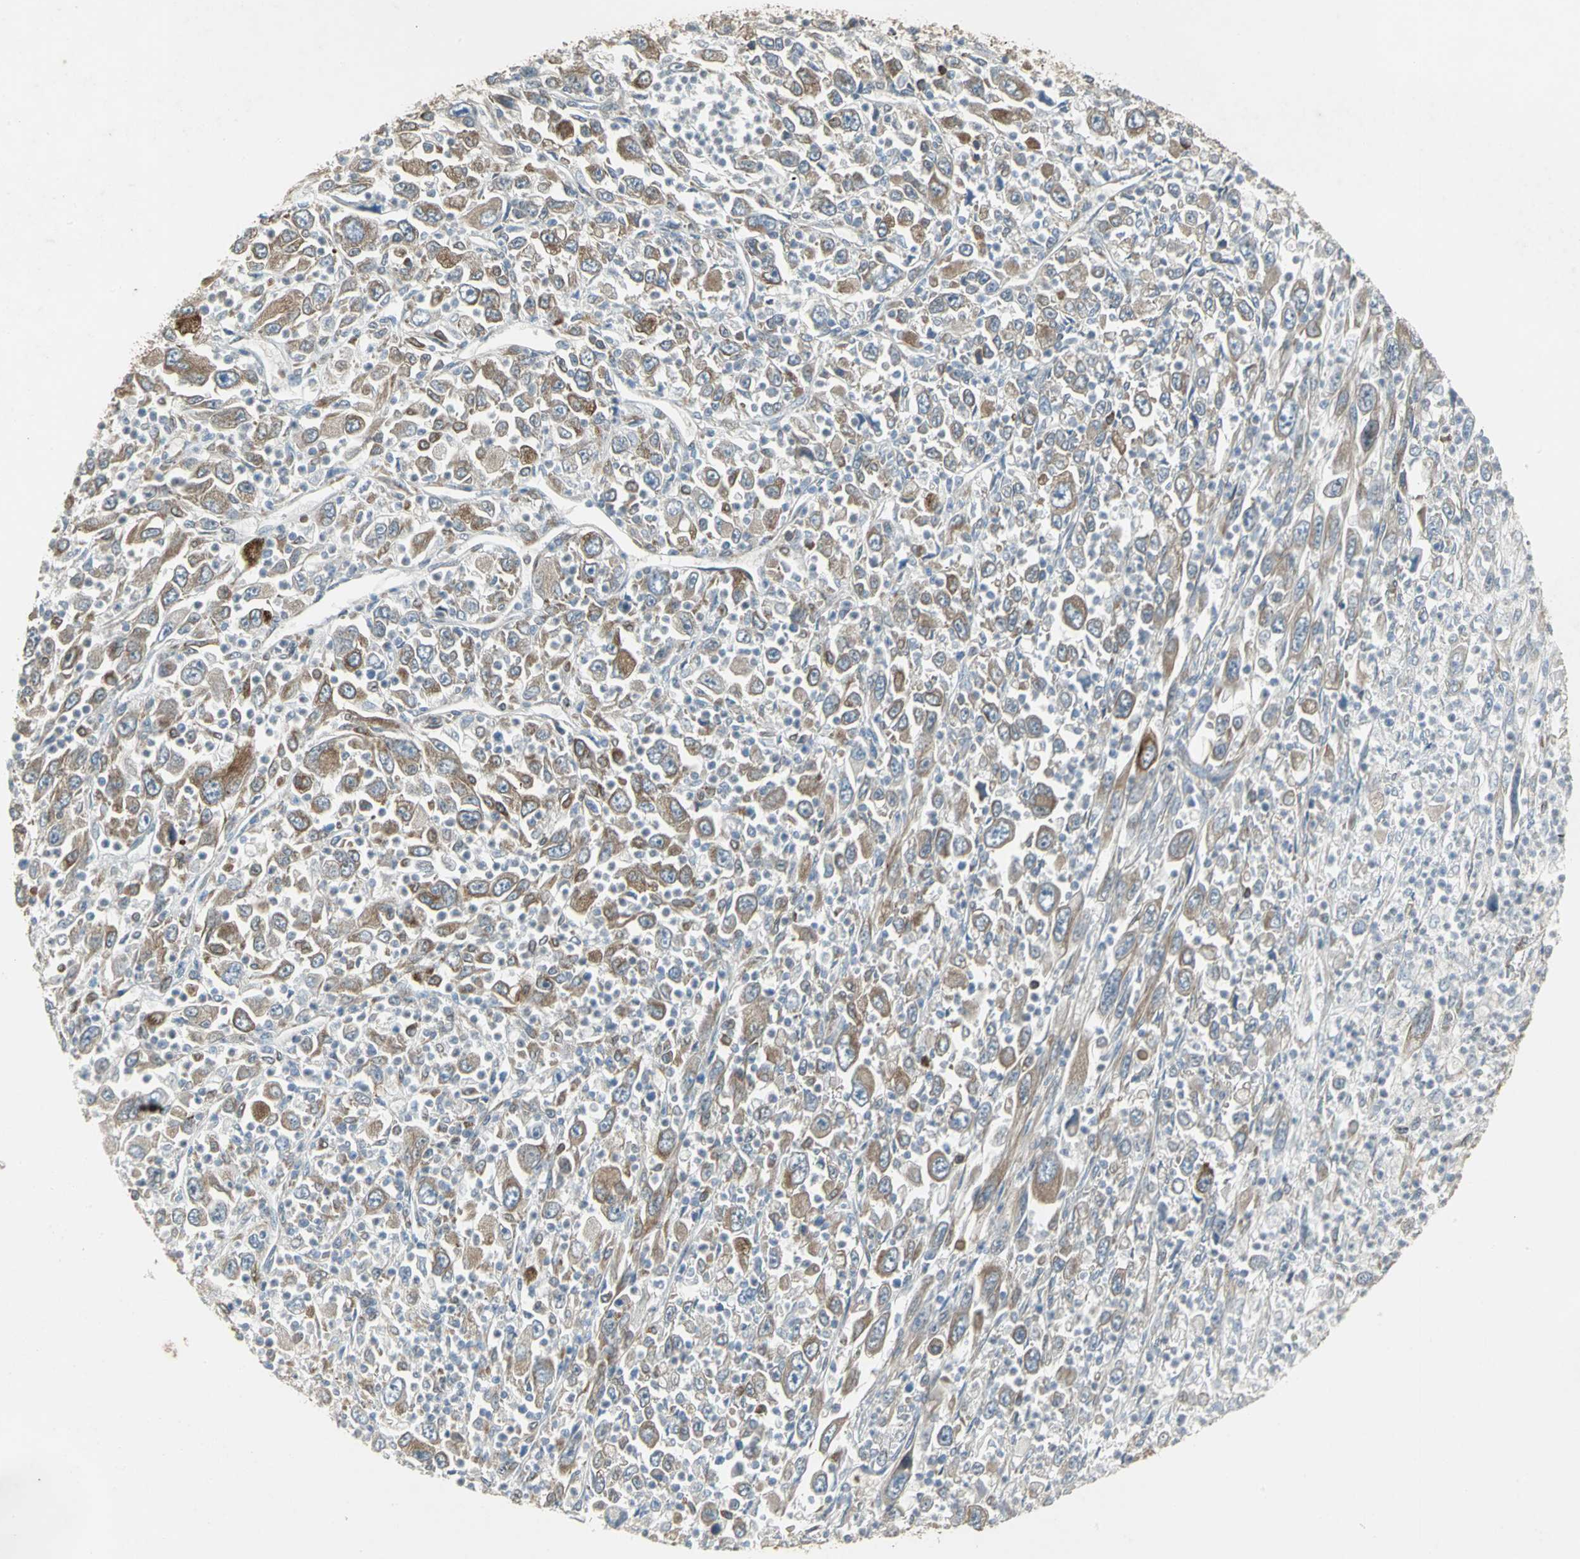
{"staining": {"intensity": "moderate", "quantity": ">75%", "location": "cytoplasmic/membranous"}, "tissue": "melanoma", "cell_type": "Tumor cells", "image_type": "cancer", "snomed": [{"axis": "morphology", "description": "Malignant melanoma, Metastatic site"}, {"axis": "topography", "description": "Skin"}], "caption": "Tumor cells show medium levels of moderate cytoplasmic/membranous positivity in about >75% of cells in human melanoma. (DAB IHC with brightfield microscopy, high magnification).", "gene": "SYVN1", "patient": {"sex": "female", "age": 56}}